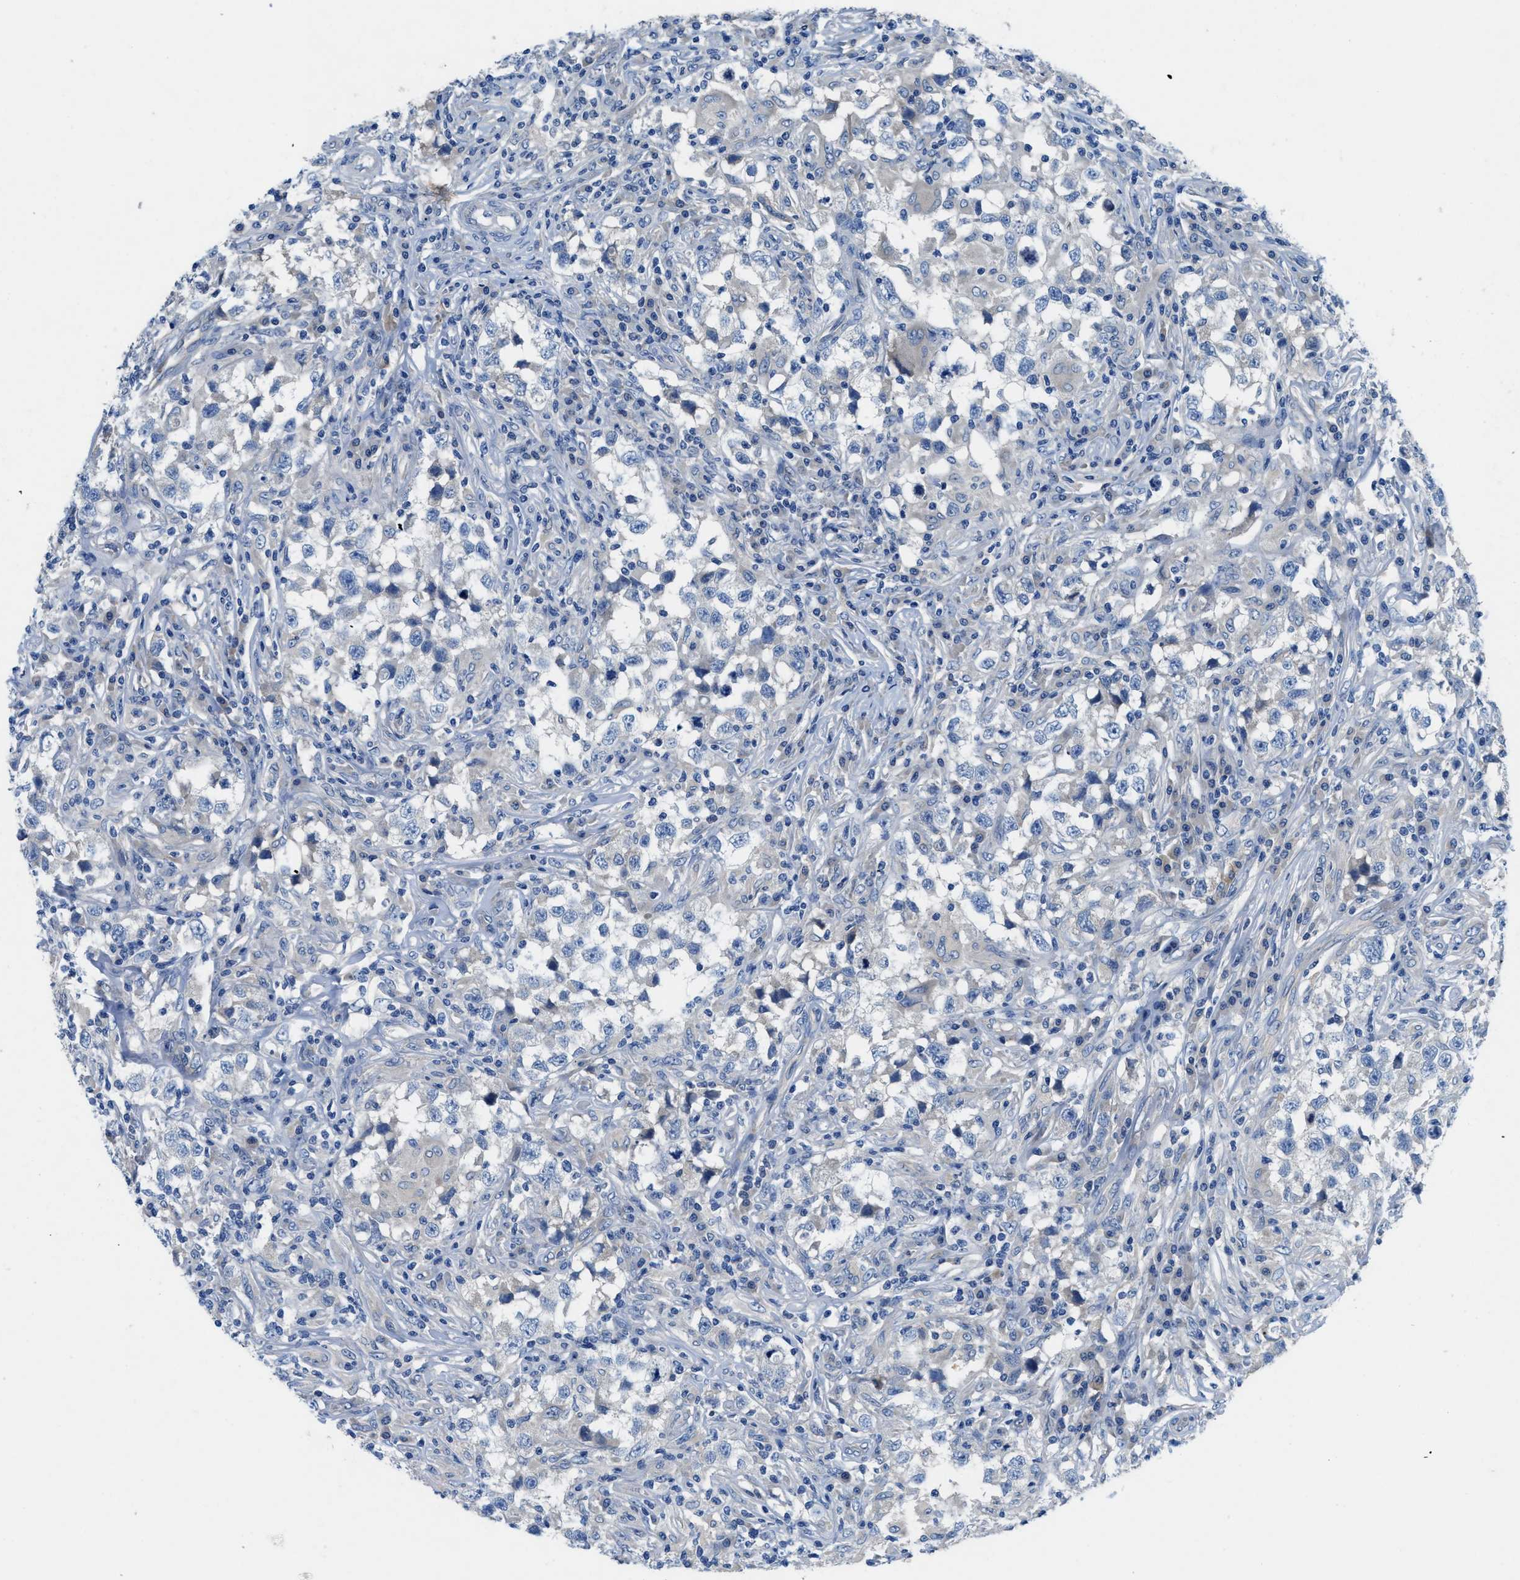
{"staining": {"intensity": "negative", "quantity": "none", "location": "none"}, "tissue": "testis cancer", "cell_type": "Tumor cells", "image_type": "cancer", "snomed": [{"axis": "morphology", "description": "Carcinoma, Embryonal, NOS"}, {"axis": "topography", "description": "Testis"}], "caption": "Tumor cells are negative for protein expression in human testis cancer (embryonal carcinoma).", "gene": "PGR", "patient": {"sex": "male", "age": 21}}